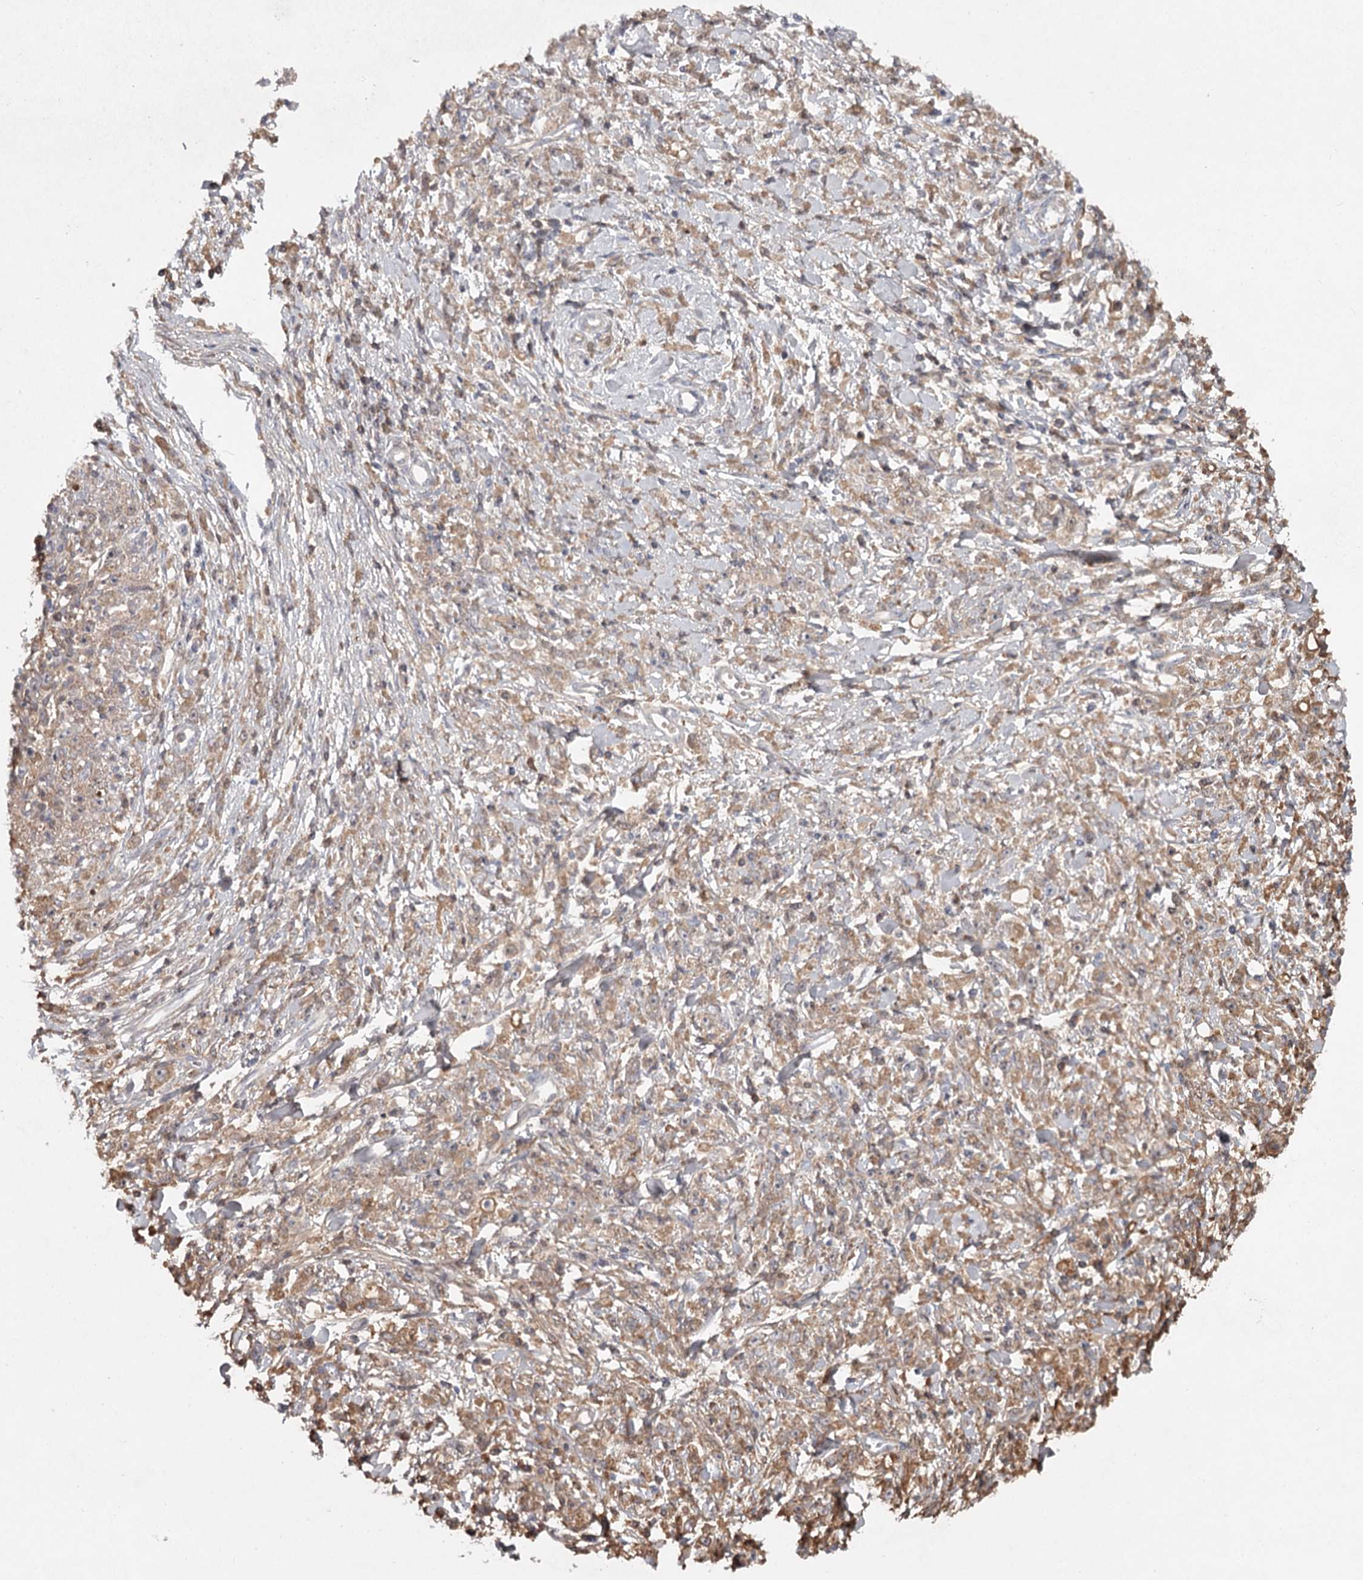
{"staining": {"intensity": "weak", "quantity": "<25%", "location": "cytoplasmic/membranous"}, "tissue": "stomach cancer", "cell_type": "Tumor cells", "image_type": "cancer", "snomed": [{"axis": "morphology", "description": "Adenocarcinoma, NOS"}, {"axis": "topography", "description": "Stomach"}], "caption": "High magnification brightfield microscopy of stomach cancer stained with DAB (3,3'-diaminobenzidine) (brown) and counterstained with hematoxylin (blue): tumor cells show no significant positivity. Brightfield microscopy of immunohistochemistry stained with DAB (brown) and hematoxylin (blue), captured at high magnification.", "gene": "DHRS9", "patient": {"sex": "female", "age": 59}}